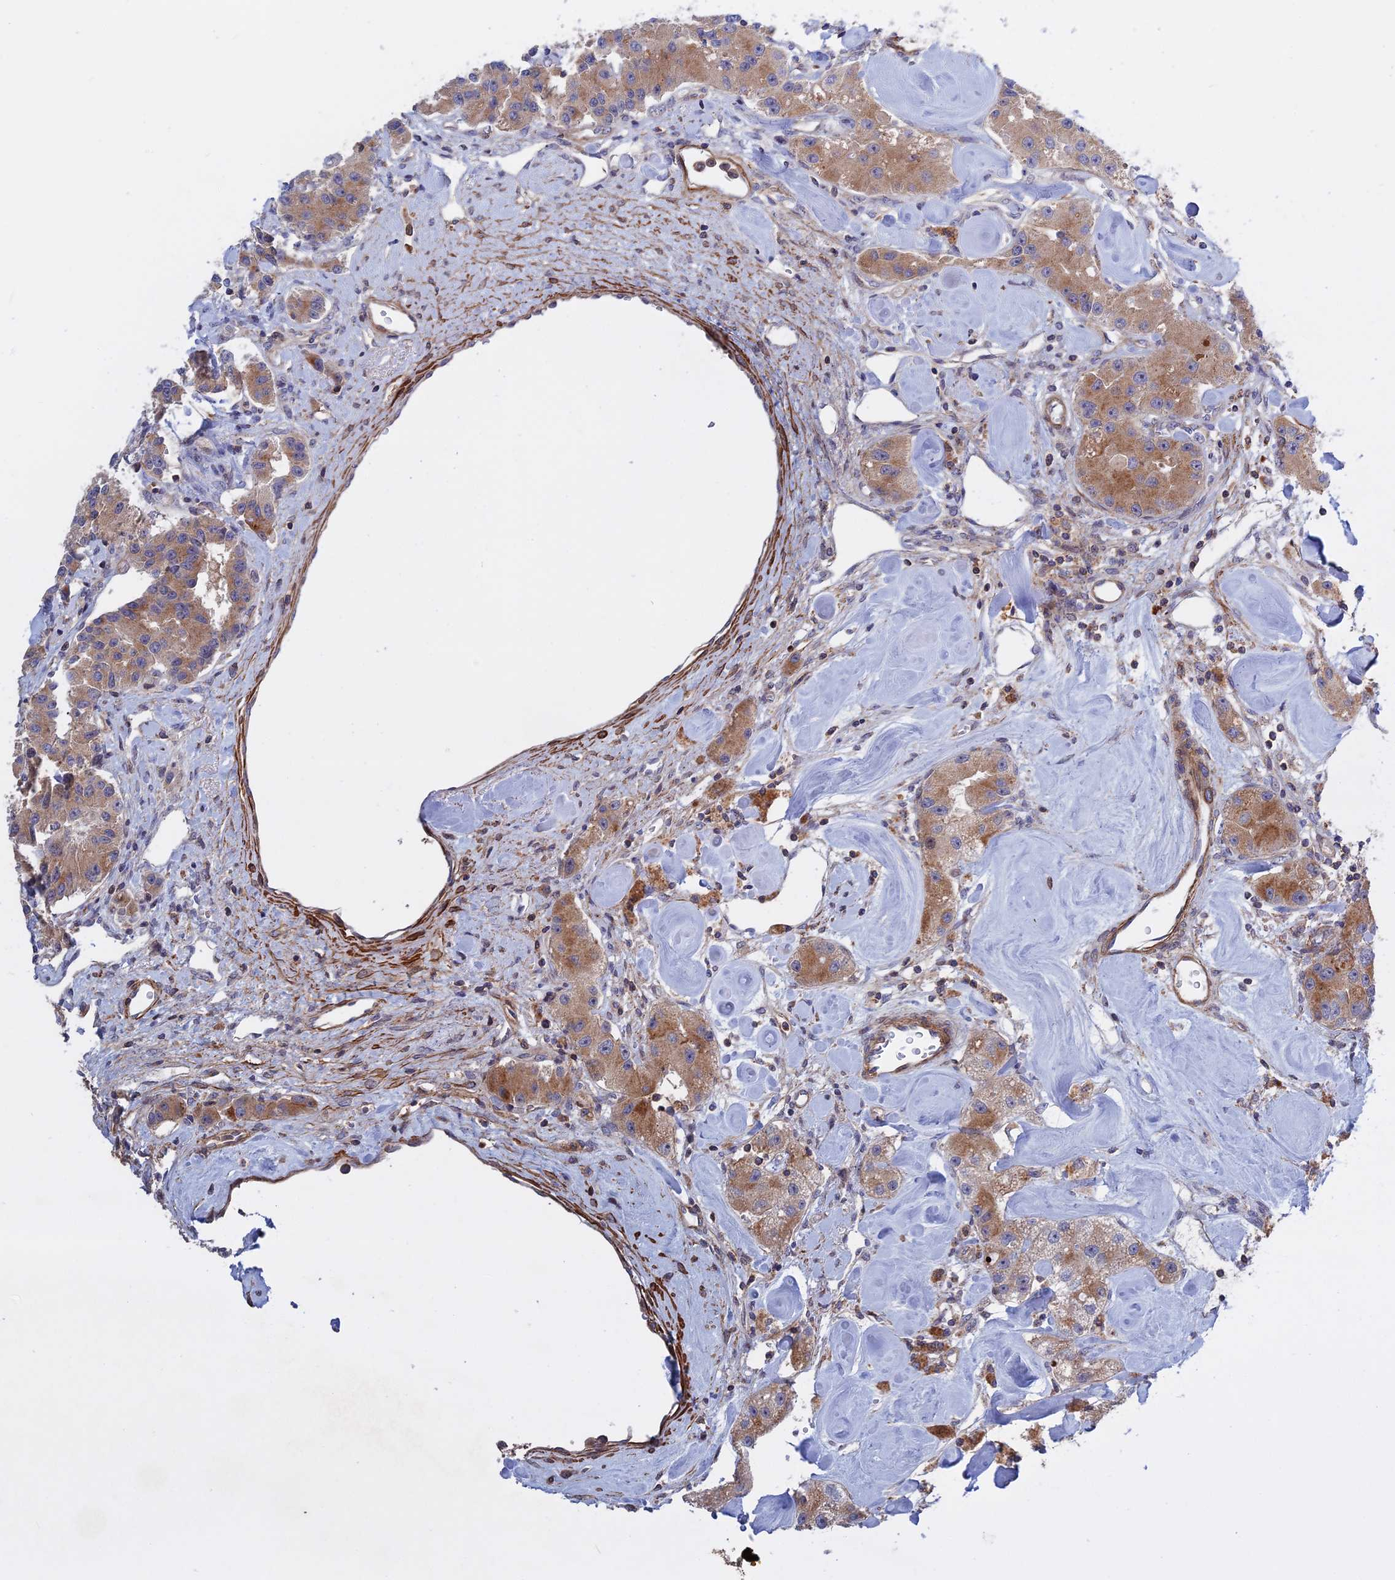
{"staining": {"intensity": "moderate", "quantity": ">75%", "location": "cytoplasmic/membranous"}, "tissue": "carcinoid", "cell_type": "Tumor cells", "image_type": "cancer", "snomed": [{"axis": "morphology", "description": "Carcinoid, malignant, NOS"}, {"axis": "topography", "description": "Pancreas"}], "caption": "Carcinoid (malignant) was stained to show a protein in brown. There is medium levels of moderate cytoplasmic/membranous positivity in approximately >75% of tumor cells.", "gene": "LYPD5", "patient": {"sex": "male", "age": 41}}